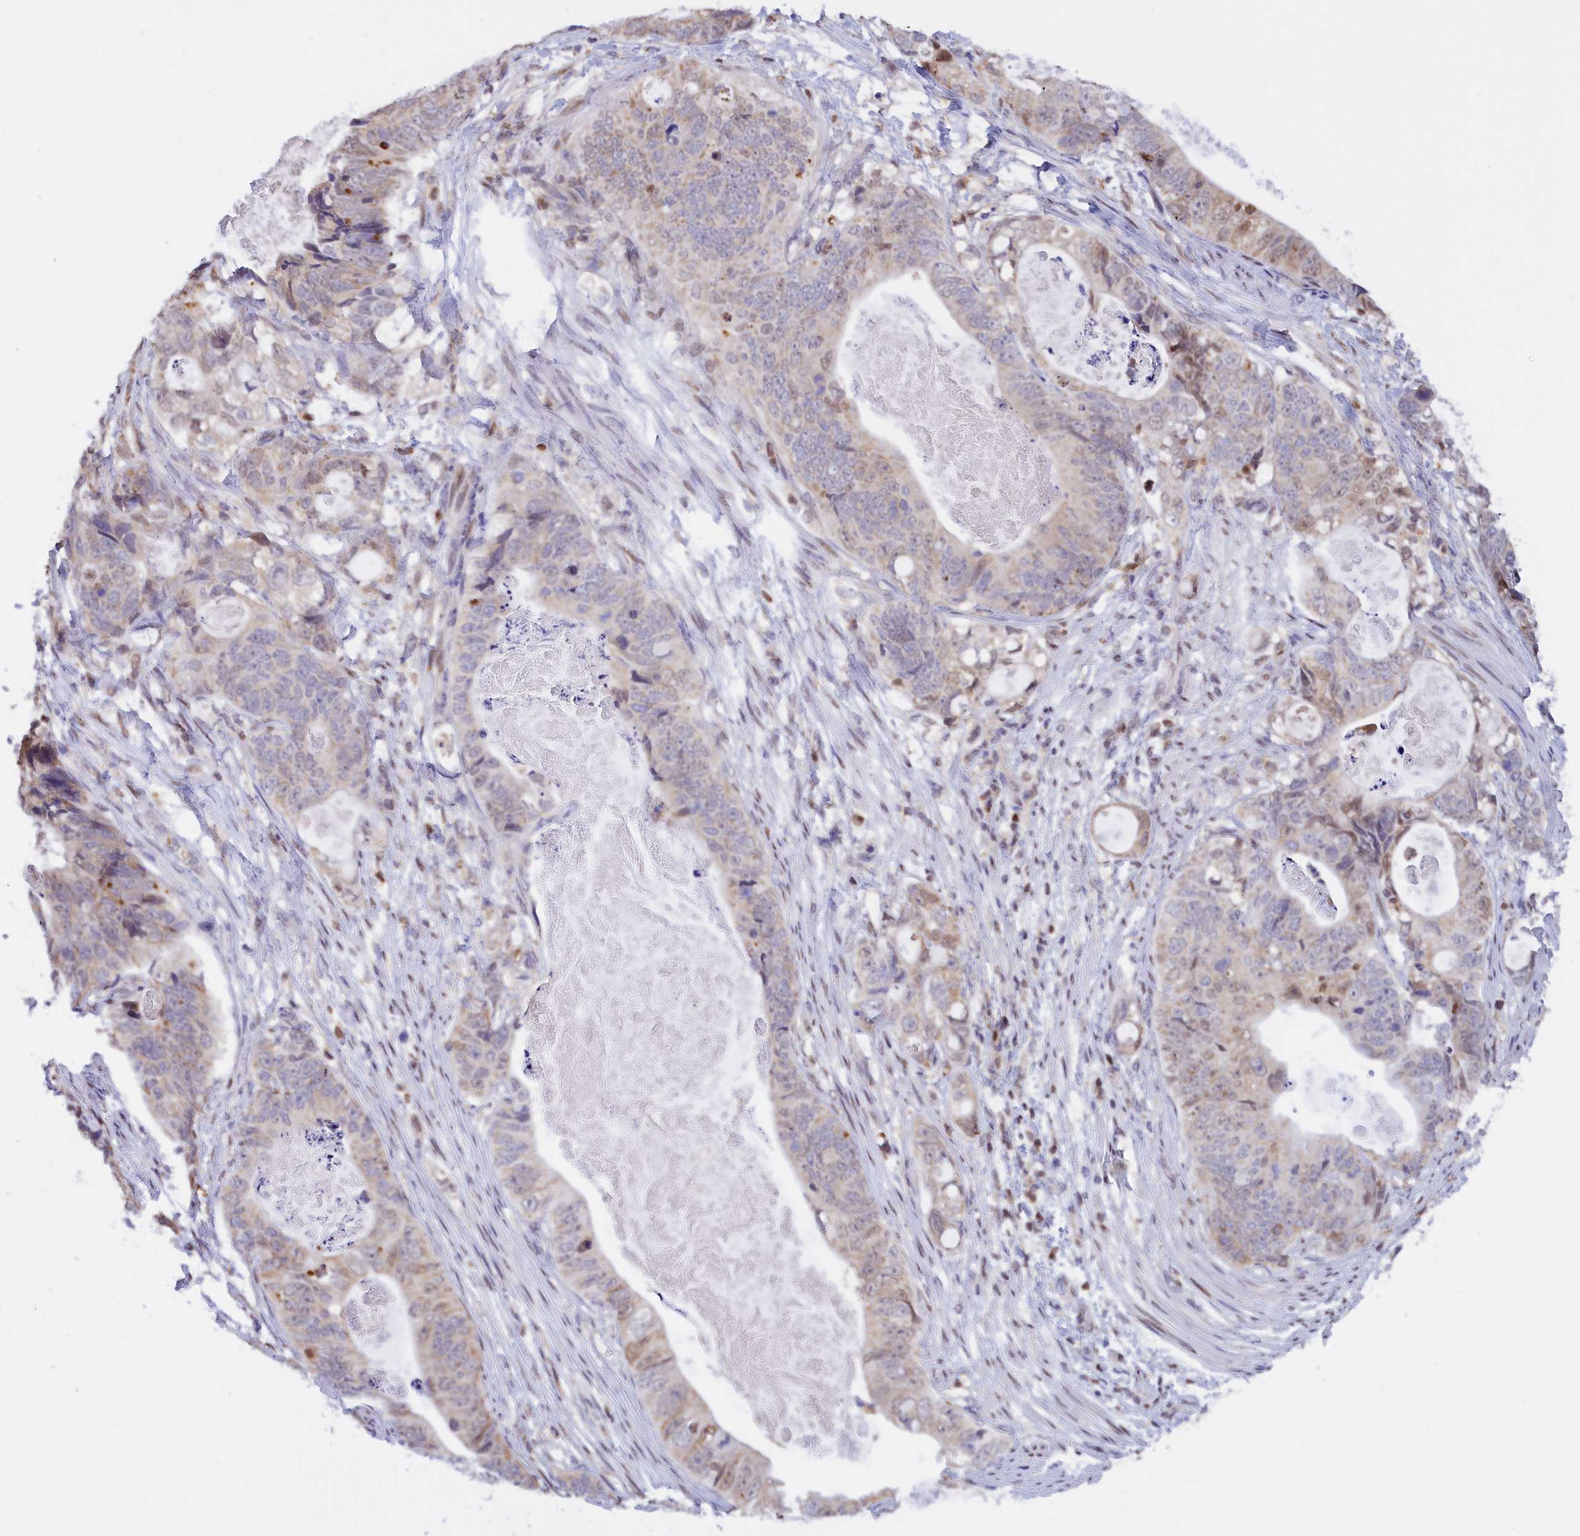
{"staining": {"intensity": "weak", "quantity": "<25%", "location": "nuclear"}, "tissue": "stomach cancer", "cell_type": "Tumor cells", "image_type": "cancer", "snomed": [{"axis": "morphology", "description": "Normal tissue, NOS"}, {"axis": "morphology", "description": "Adenocarcinoma, NOS"}, {"axis": "topography", "description": "Stomach"}], "caption": "The immunohistochemistry (IHC) photomicrograph has no significant expression in tumor cells of stomach cancer (adenocarcinoma) tissue.", "gene": "IZUMO2", "patient": {"sex": "female", "age": 89}}